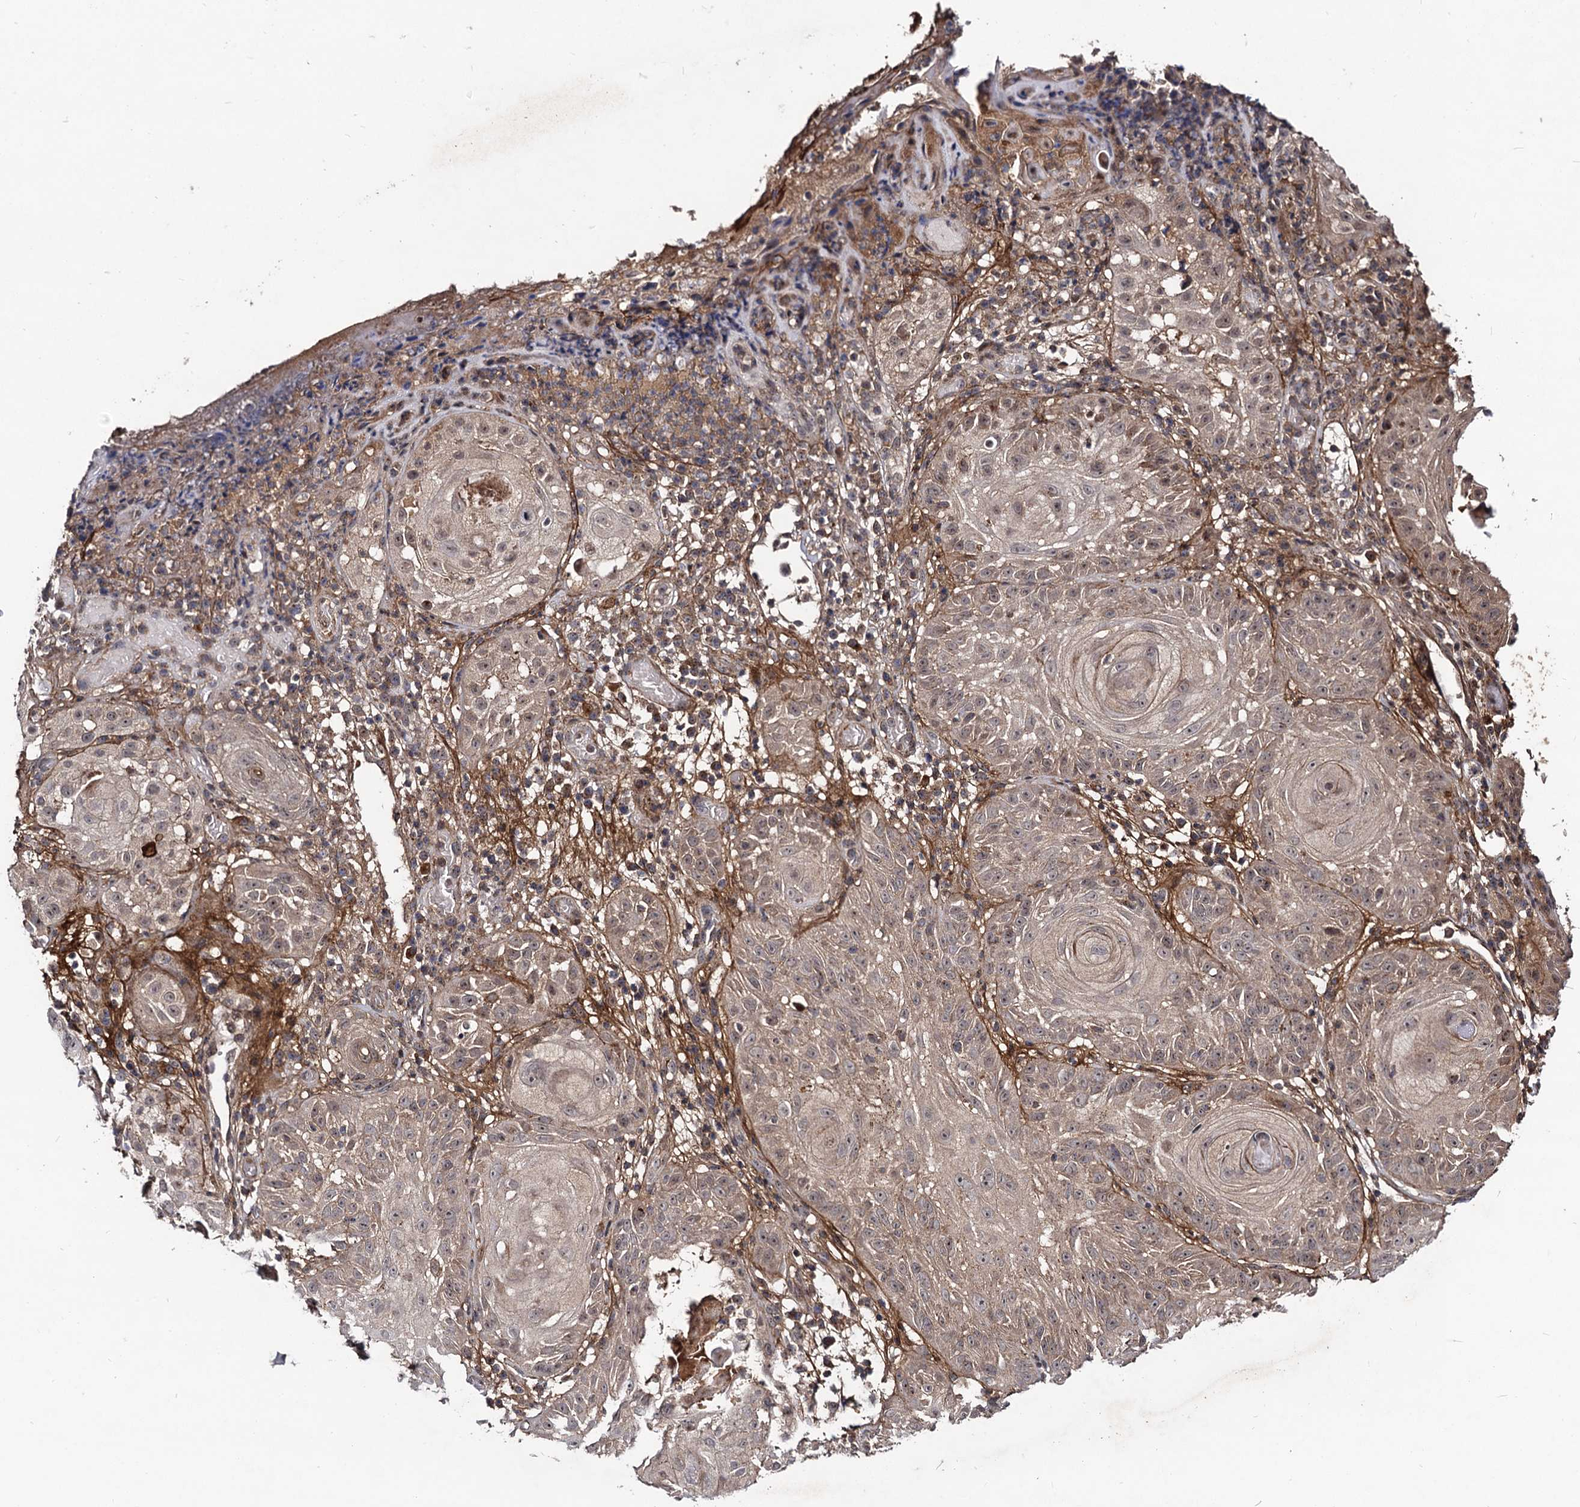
{"staining": {"intensity": "moderate", "quantity": "25%-75%", "location": "cytoplasmic/membranous"}, "tissue": "skin cancer", "cell_type": "Tumor cells", "image_type": "cancer", "snomed": [{"axis": "morphology", "description": "Normal tissue, NOS"}, {"axis": "morphology", "description": "Basal cell carcinoma"}, {"axis": "topography", "description": "Skin"}], "caption": "This image displays immunohistochemistry (IHC) staining of skin basal cell carcinoma, with medium moderate cytoplasmic/membranous expression in about 25%-75% of tumor cells.", "gene": "KXD1", "patient": {"sex": "male", "age": 93}}